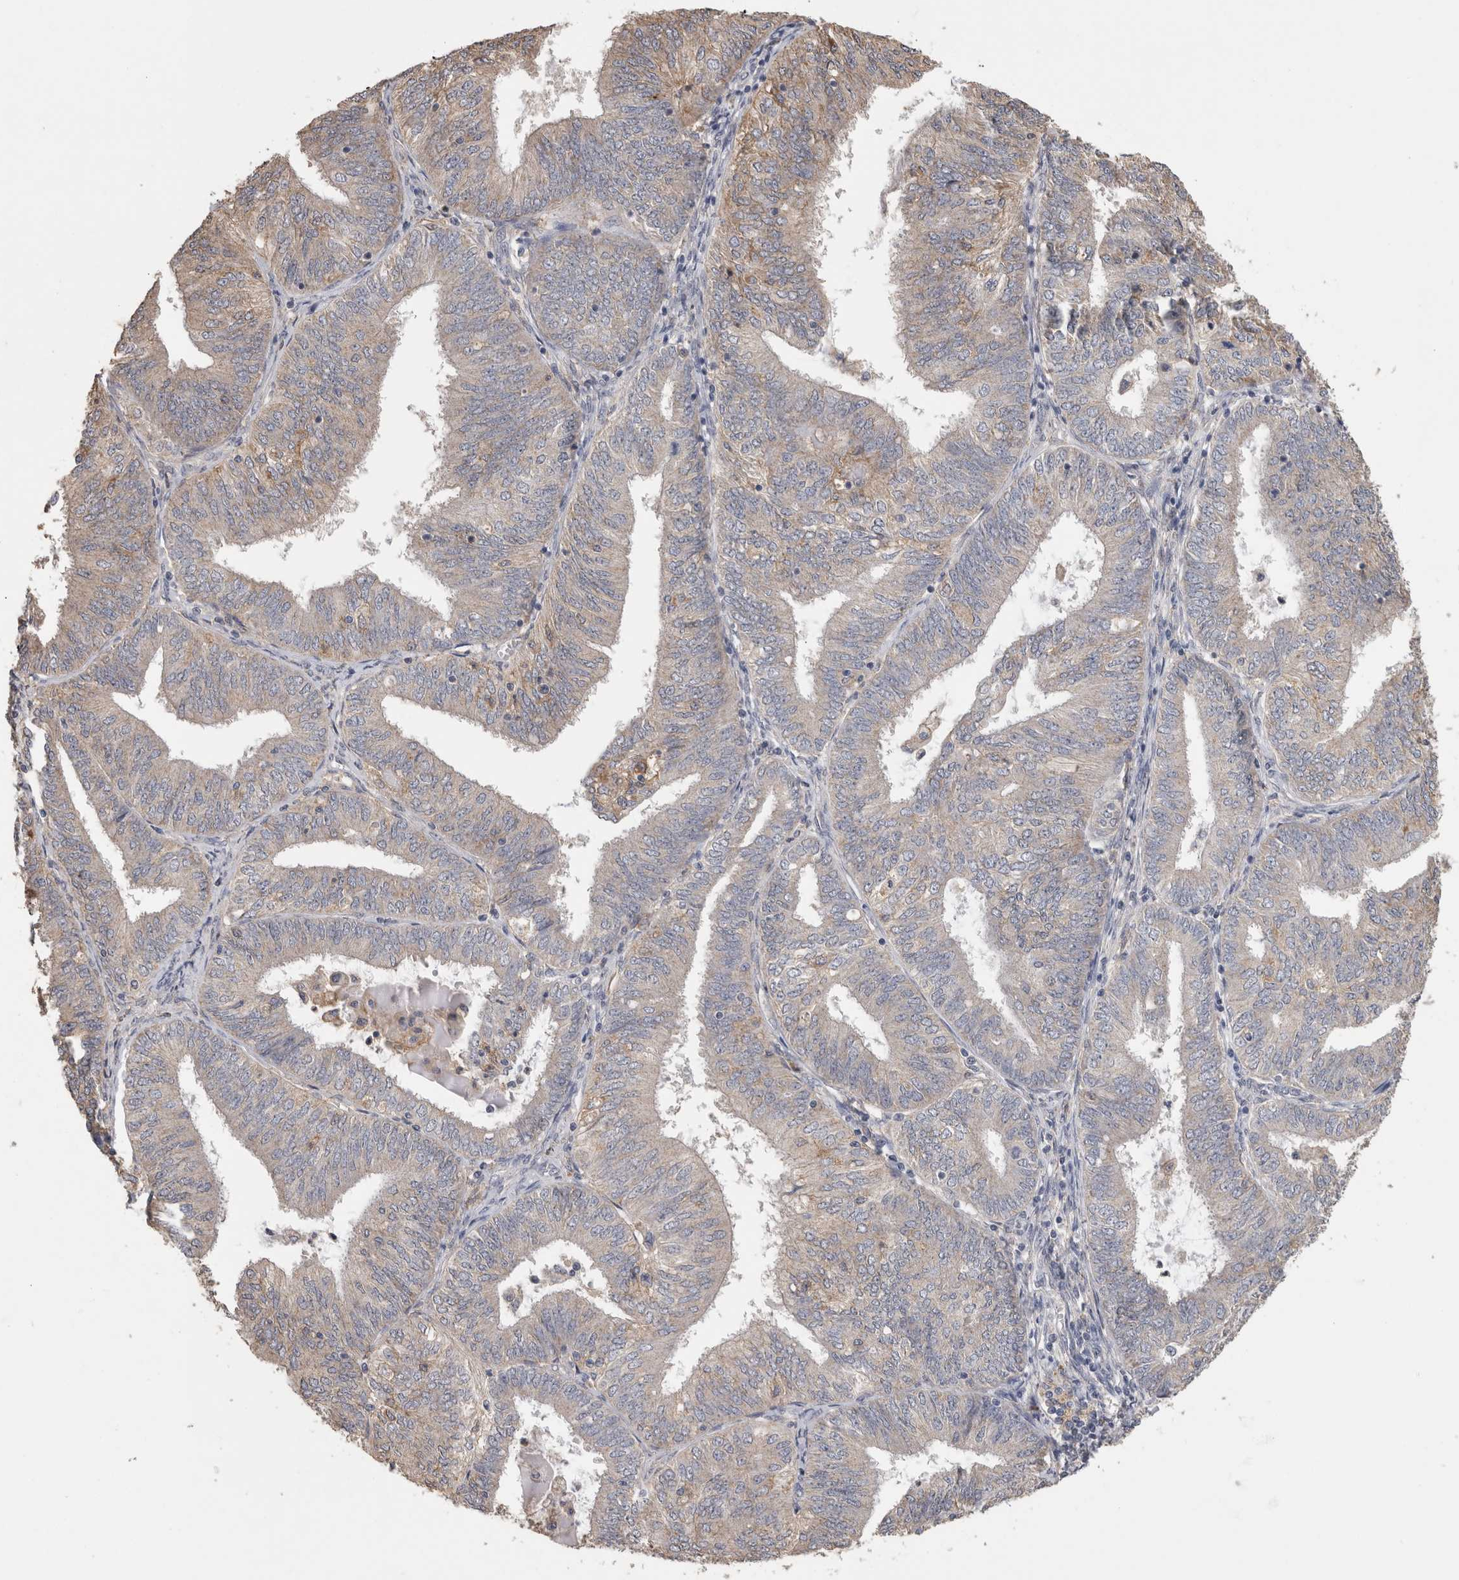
{"staining": {"intensity": "weak", "quantity": "25%-75%", "location": "cytoplasmic/membranous"}, "tissue": "endometrial cancer", "cell_type": "Tumor cells", "image_type": "cancer", "snomed": [{"axis": "morphology", "description": "Adenocarcinoma, NOS"}, {"axis": "topography", "description": "Endometrium"}], "caption": "Approximately 25%-75% of tumor cells in adenocarcinoma (endometrial) display weak cytoplasmic/membranous protein positivity as visualized by brown immunohistochemical staining.", "gene": "CNTFR", "patient": {"sex": "female", "age": 58}}